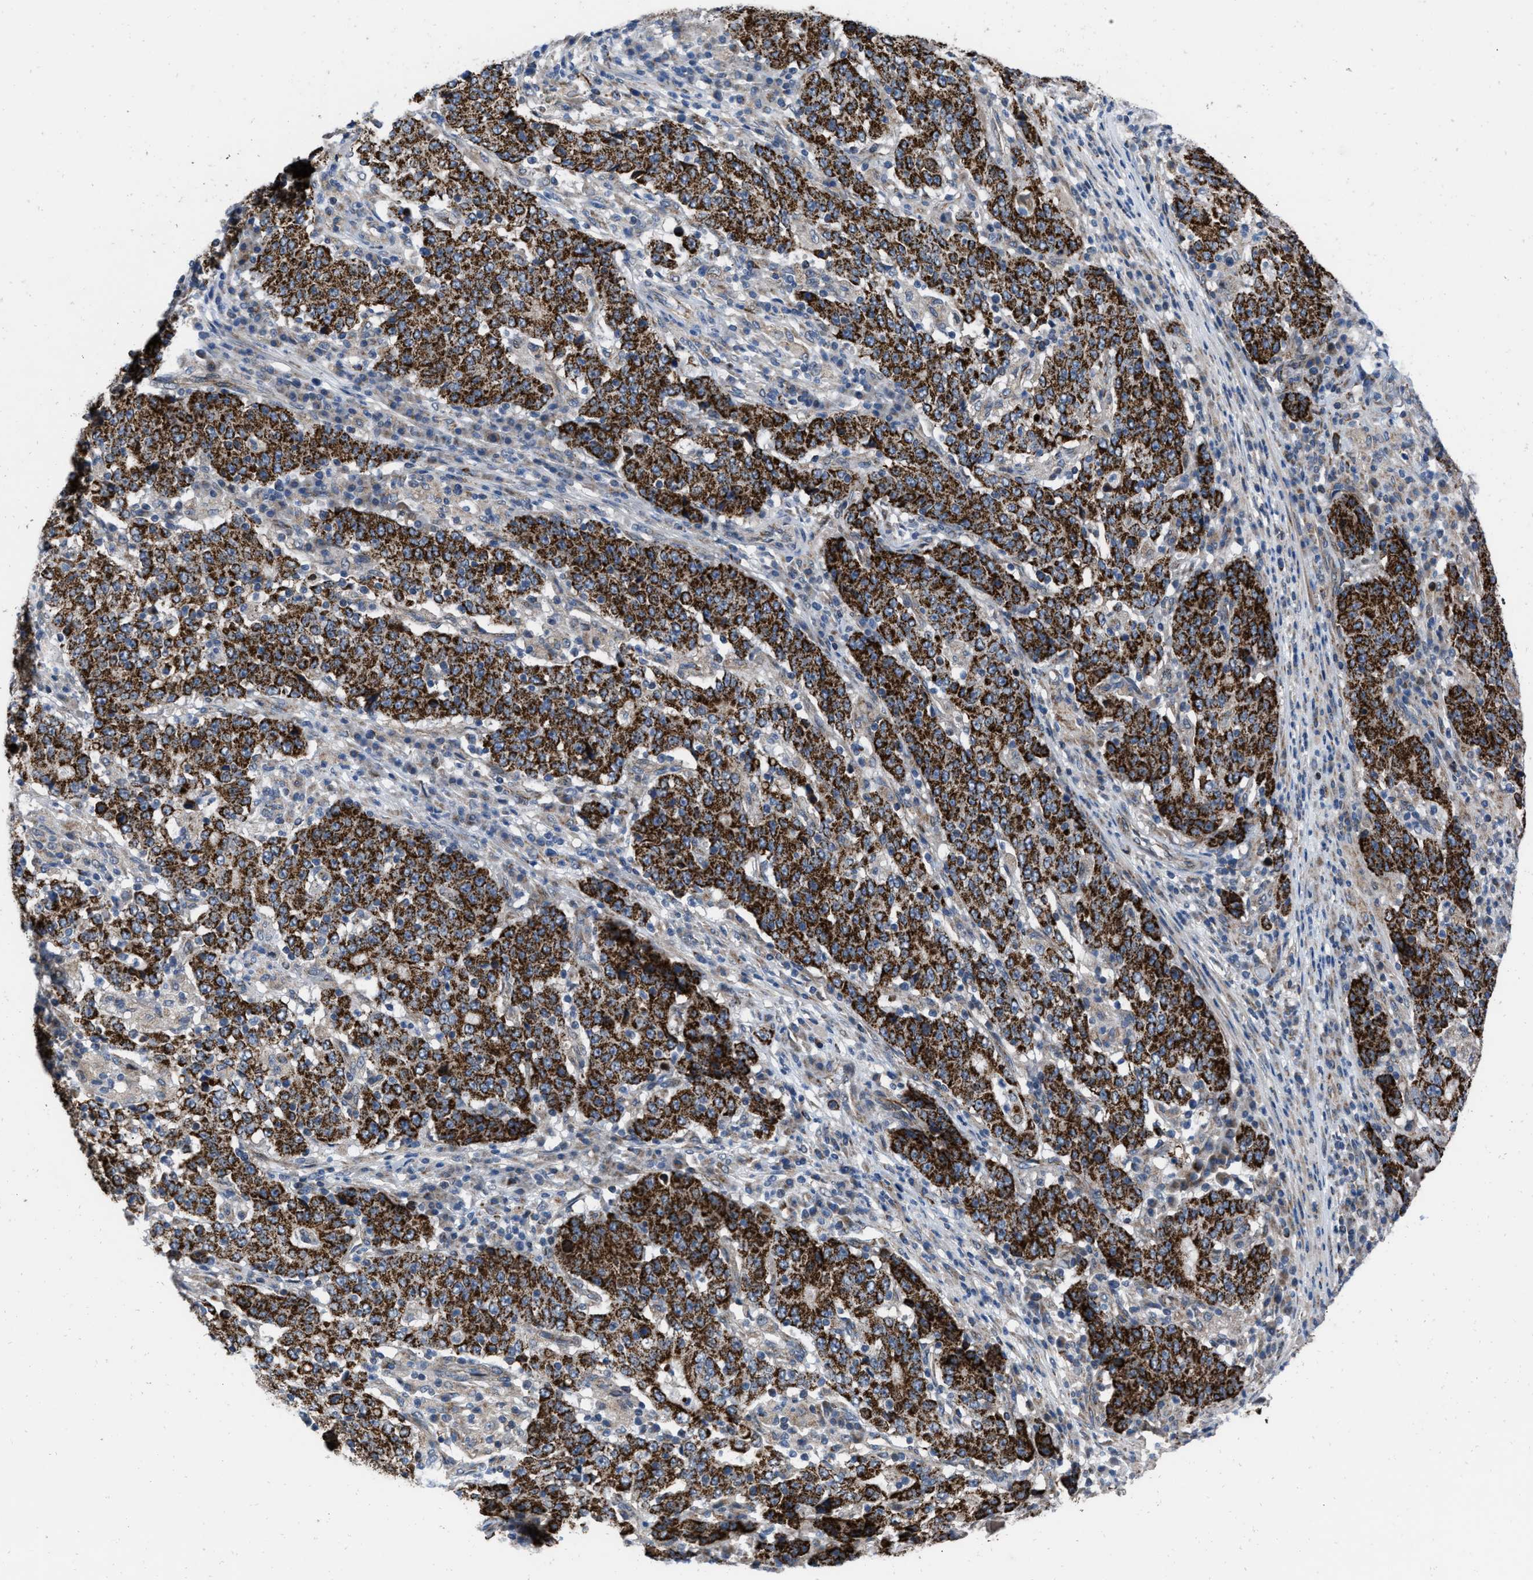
{"staining": {"intensity": "strong", "quantity": ">75%", "location": "cytoplasmic/membranous"}, "tissue": "stomach cancer", "cell_type": "Tumor cells", "image_type": "cancer", "snomed": [{"axis": "morphology", "description": "Adenocarcinoma, NOS"}, {"axis": "topography", "description": "Stomach"}], "caption": "This is a histology image of immunohistochemistry staining of stomach cancer, which shows strong staining in the cytoplasmic/membranous of tumor cells.", "gene": "AKAP1", "patient": {"sex": "male", "age": 59}}